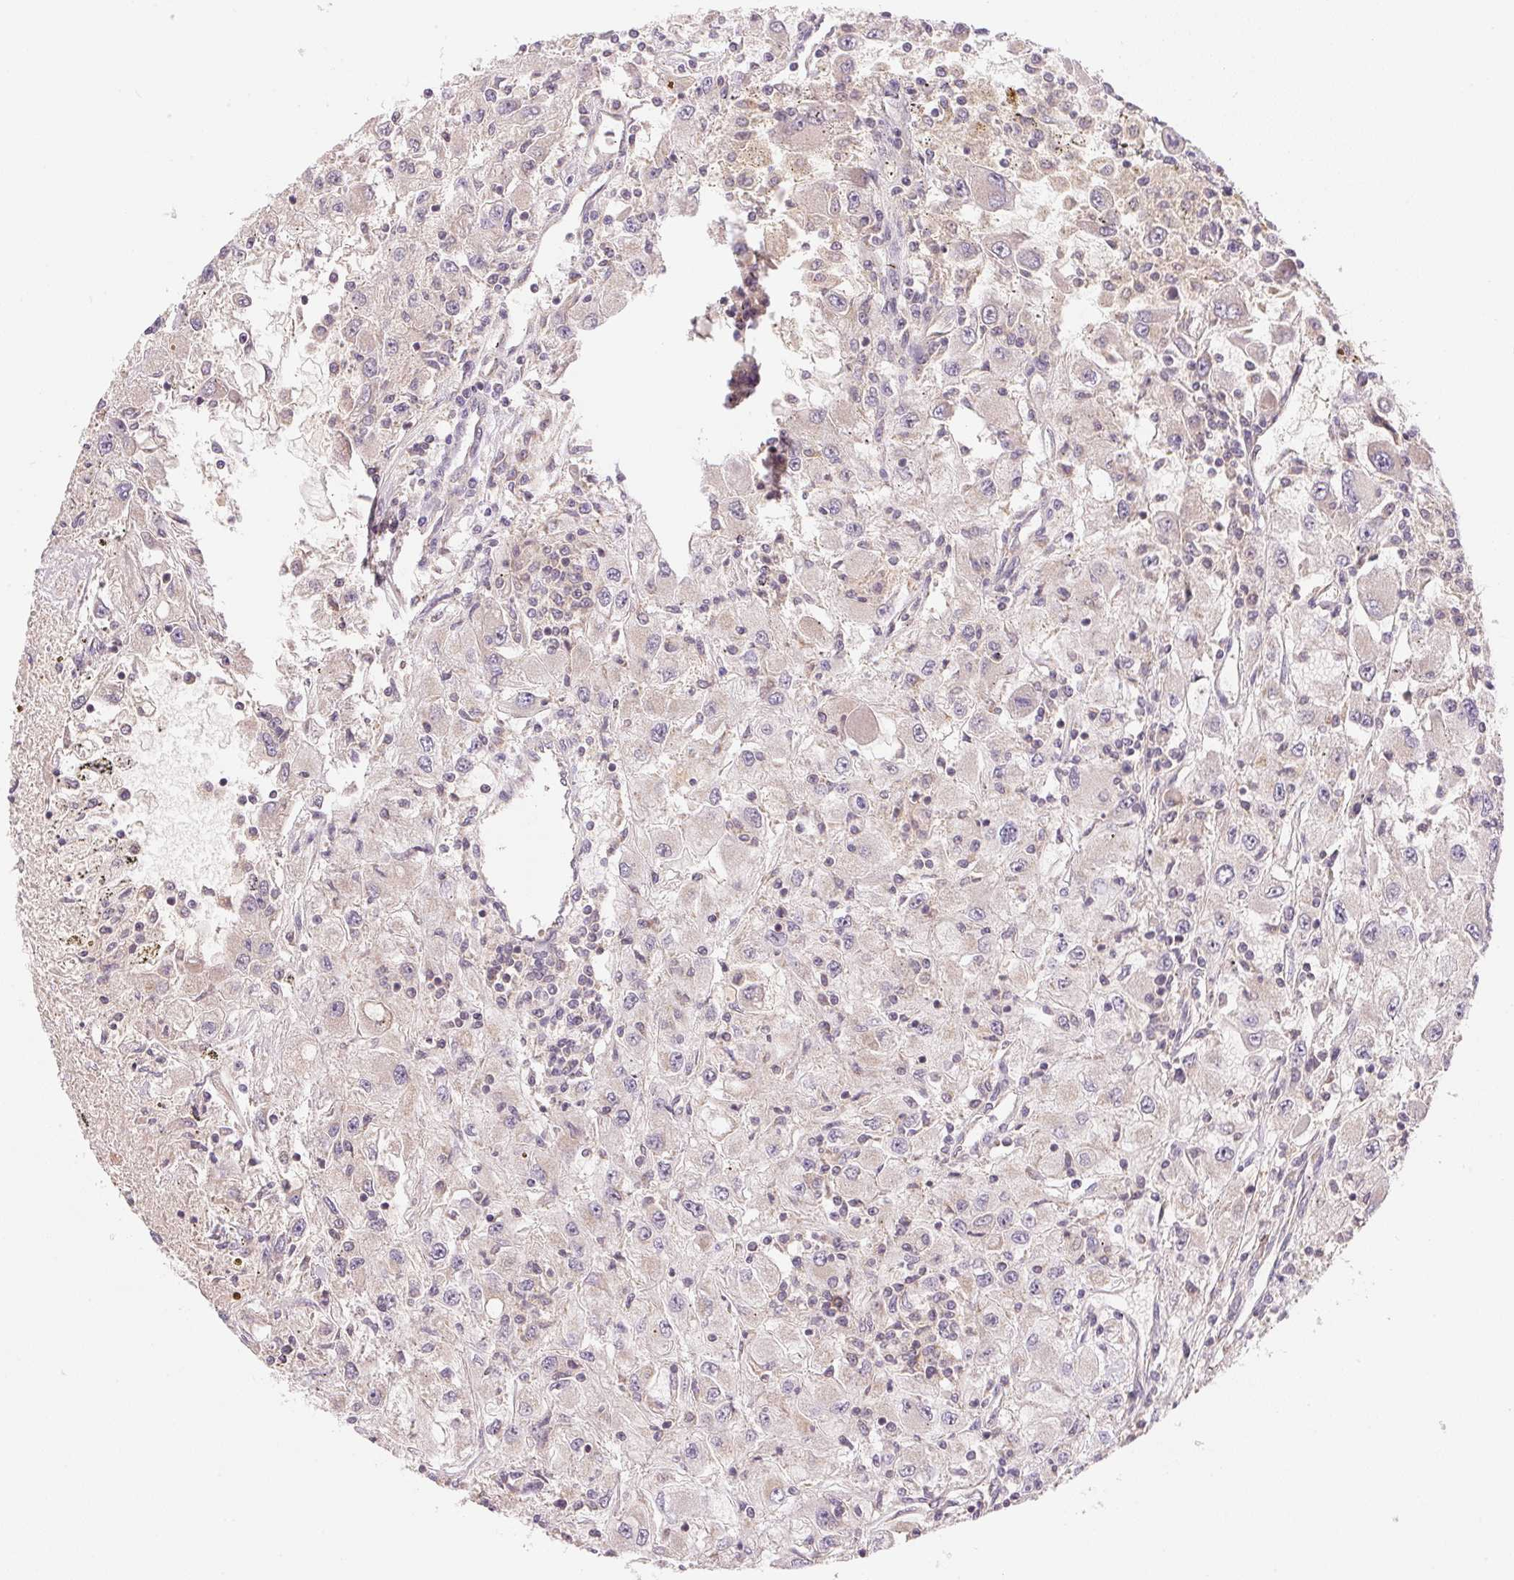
{"staining": {"intensity": "negative", "quantity": "none", "location": "none"}, "tissue": "renal cancer", "cell_type": "Tumor cells", "image_type": "cancer", "snomed": [{"axis": "morphology", "description": "Adenocarcinoma, NOS"}, {"axis": "topography", "description": "Kidney"}], "caption": "The photomicrograph shows no significant positivity in tumor cells of adenocarcinoma (renal). (DAB immunohistochemistry visualized using brightfield microscopy, high magnification).", "gene": "BNIP5", "patient": {"sex": "female", "age": 67}}